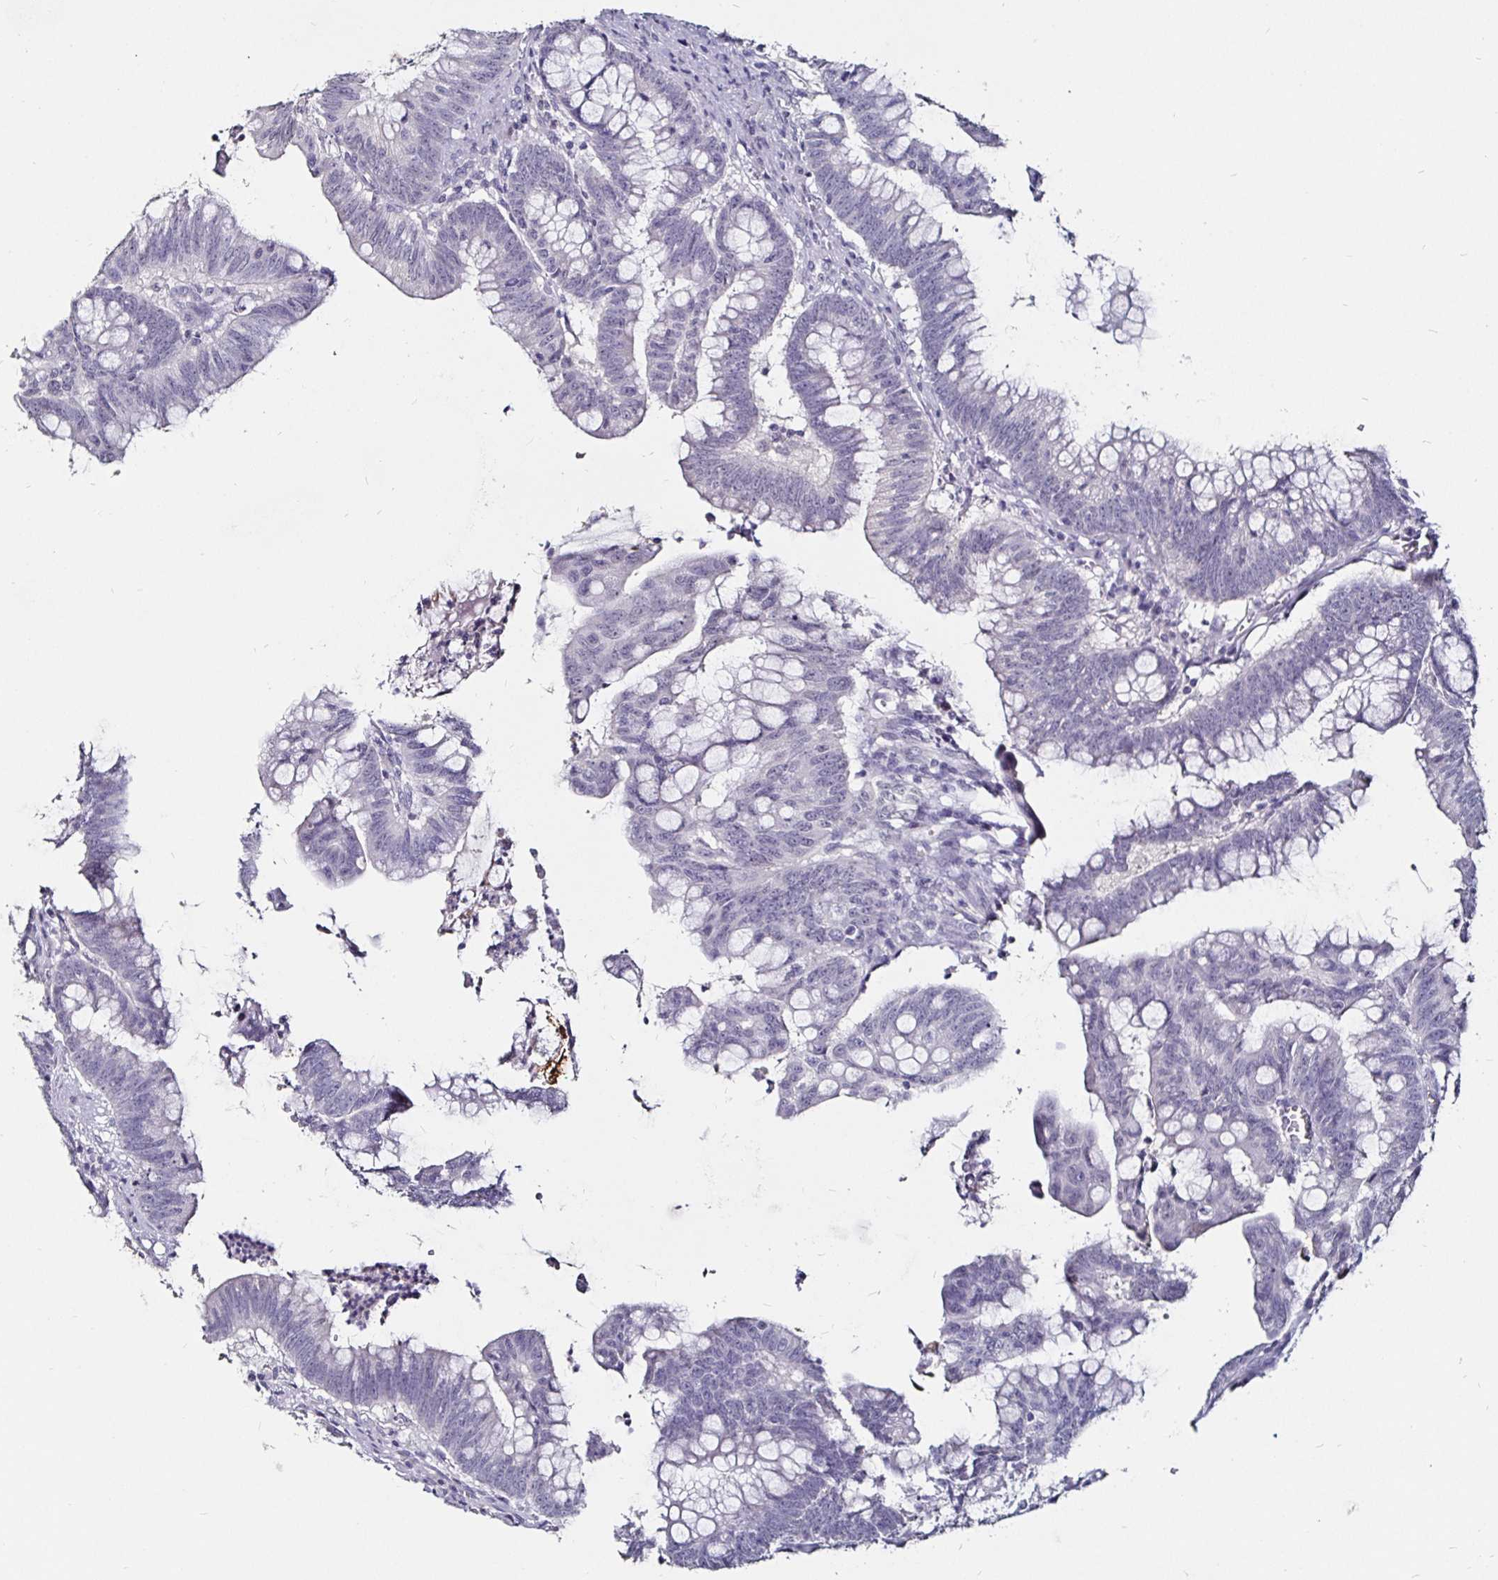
{"staining": {"intensity": "negative", "quantity": "none", "location": "none"}, "tissue": "colorectal cancer", "cell_type": "Tumor cells", "image_type": "cancer", "snomed": [{"axis": "morphology", "description": "Adenocarcinoma, NOS"}, {"axis": "topography", "description": "Colon"}], "caption": "A high-resolution histopathology image shows IHC staining of colorectal cancer (adenocarcinoma), which demonstrates no significant expression in tumor cells.", "gene": "FAIM2", "patient": {"sex": "male", "age": 62}}